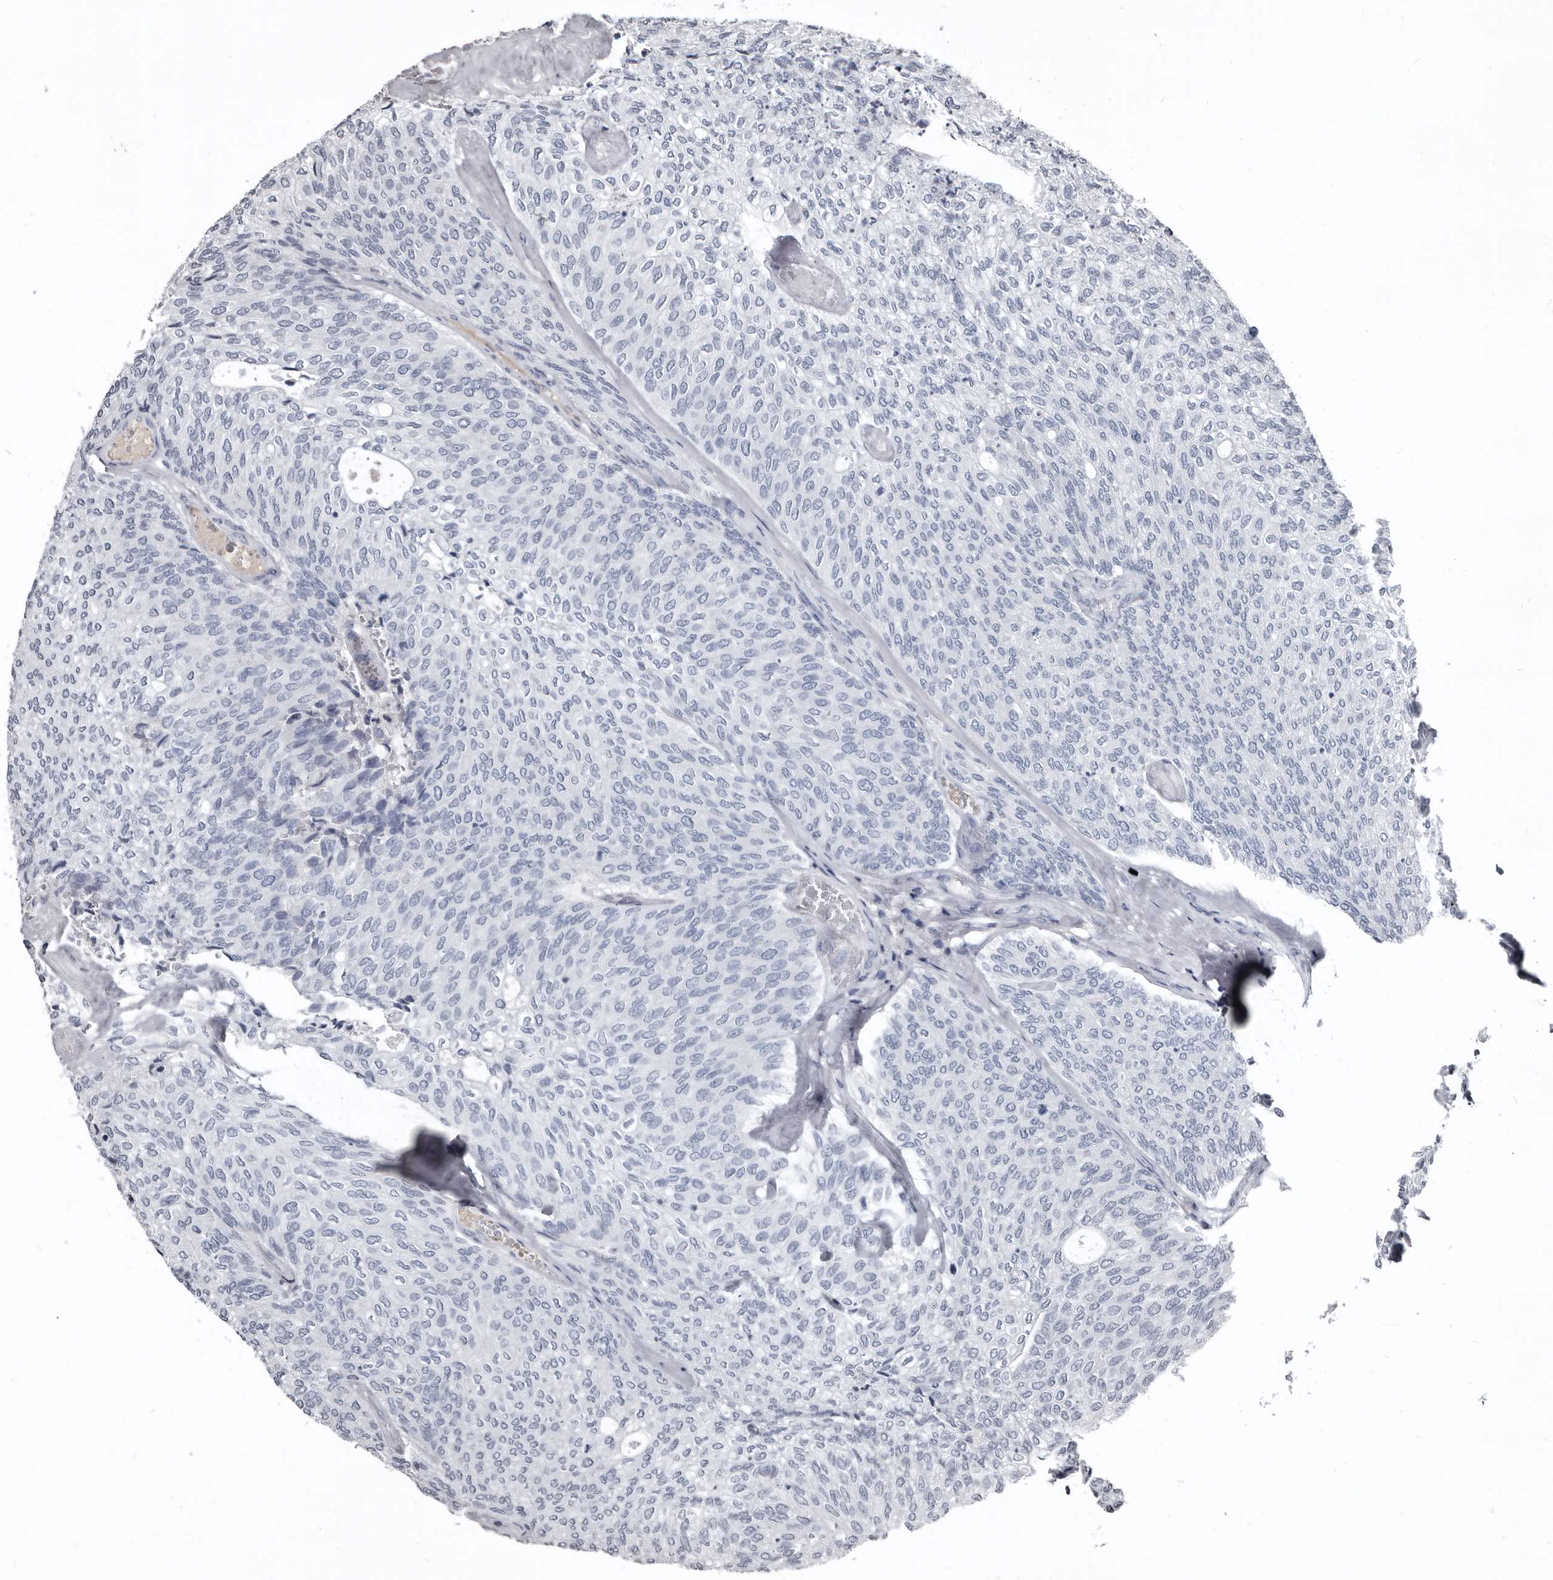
{"staining": {"intensity": "negative", "quantity": "none", "location": "none"}, "tissue": "urothelial cancer", "cell_type": "Tumor cells", "image_type": "cancer", "snomed": [{"axis": "morphology", "description": "Urothelial carcinoma, Low grade"}, {"axis": "topography", "description": "Urinary bladder"}], "caption": "A micrograph of human low-grade urothelial carcinoma is negative for staining in tumor cells.", "gene": "GREB1", "patient": {"sex": "female", "age": 79}}